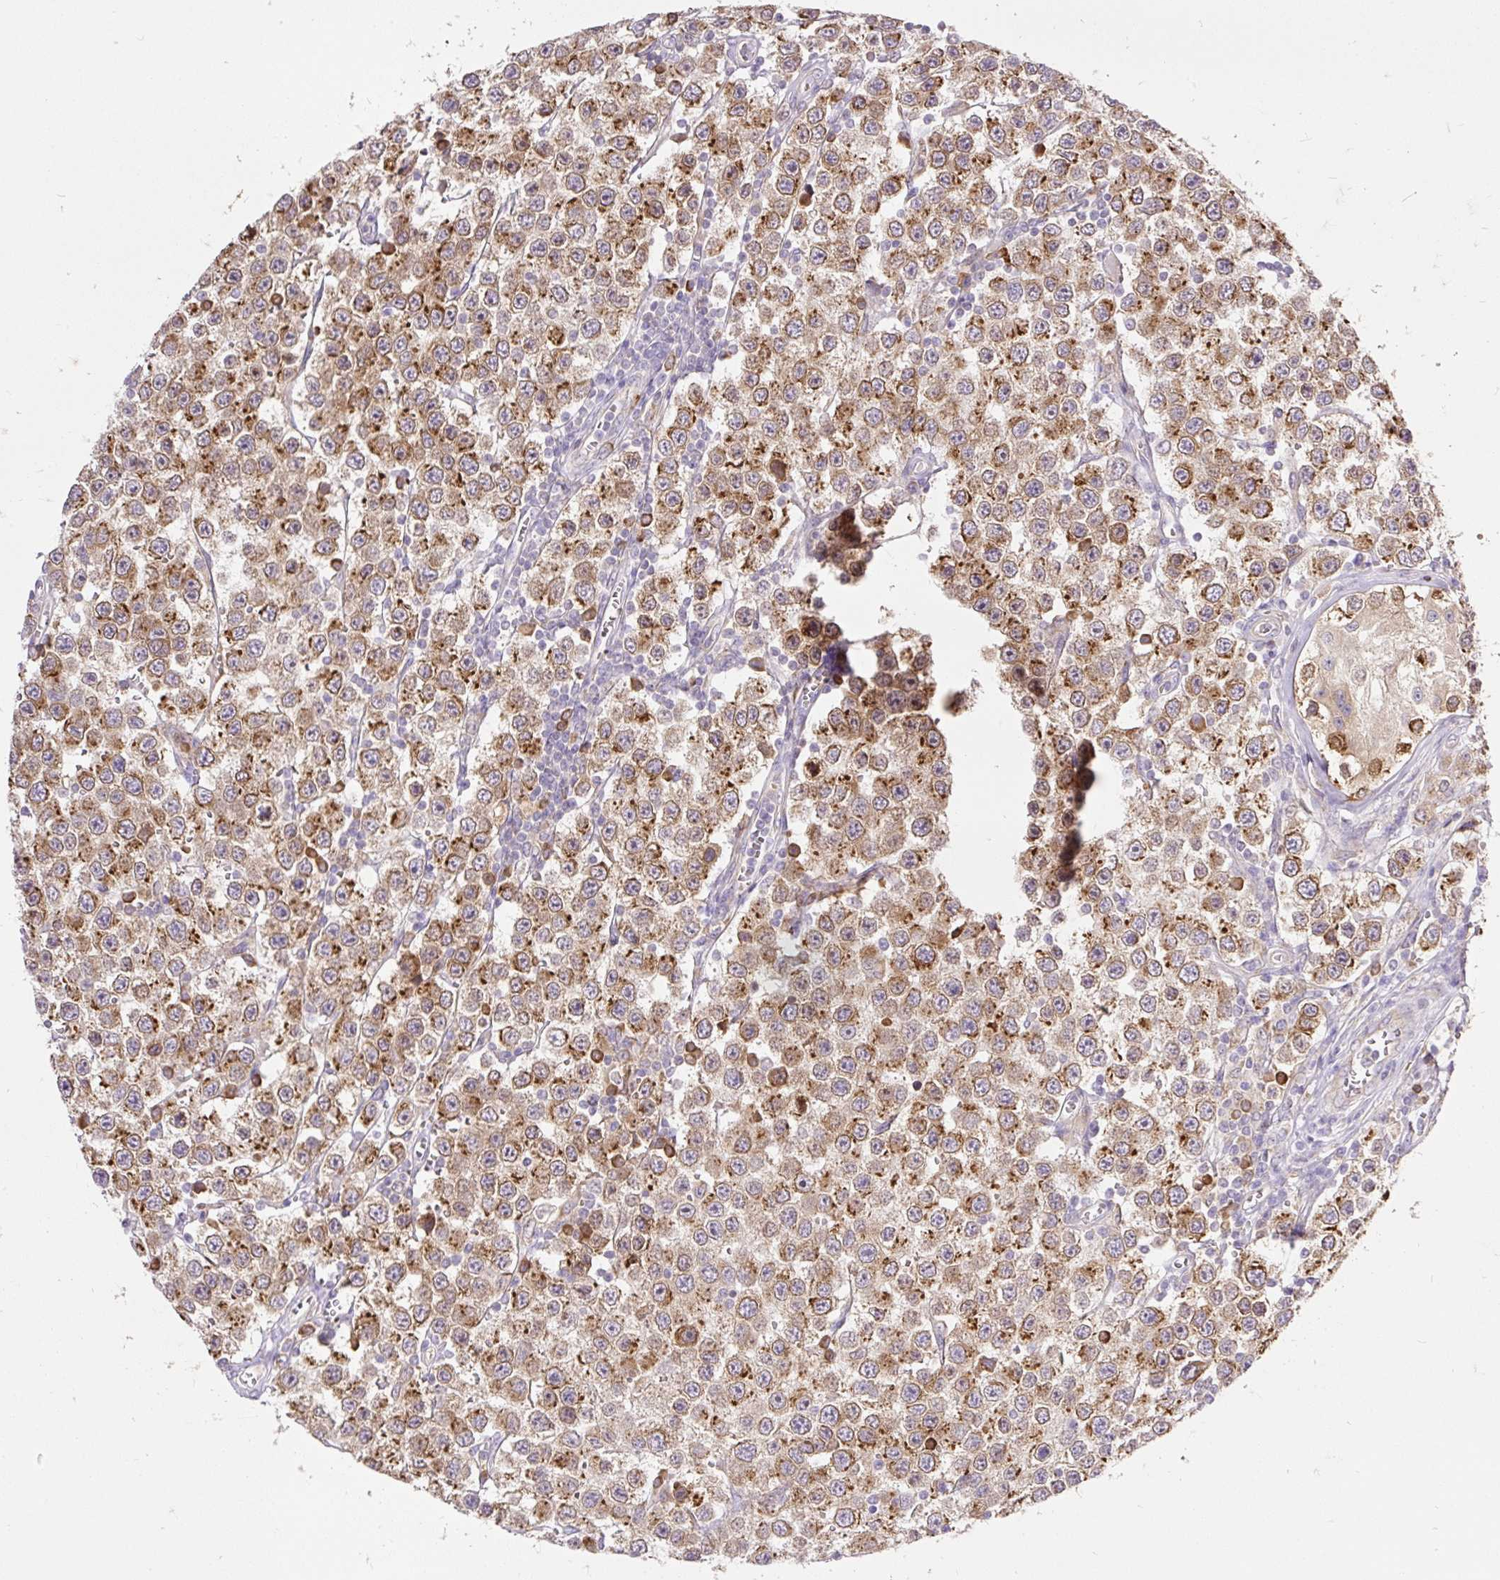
{"staining": {"intensity": "moderate", "quantity": ">75%", "location": "cytoplasmic/membranous"}, "tissue": "testis cancer", "cell_type": "Tumor cells", "image_type": "cancer", "snomed": [{"axis": "morphology", "description": "Seminoma, NOS"}, {"axis": "topography", "description": "Testis"}], "caption": "Immunohistochemical staining of testis cancer exhibits medium levels of moderate cytoplasmic/membranous protein staining in approximately >75% of tumor cells.", "gene": "SEC63", "patient": {"sex": "male", "age": 34}}